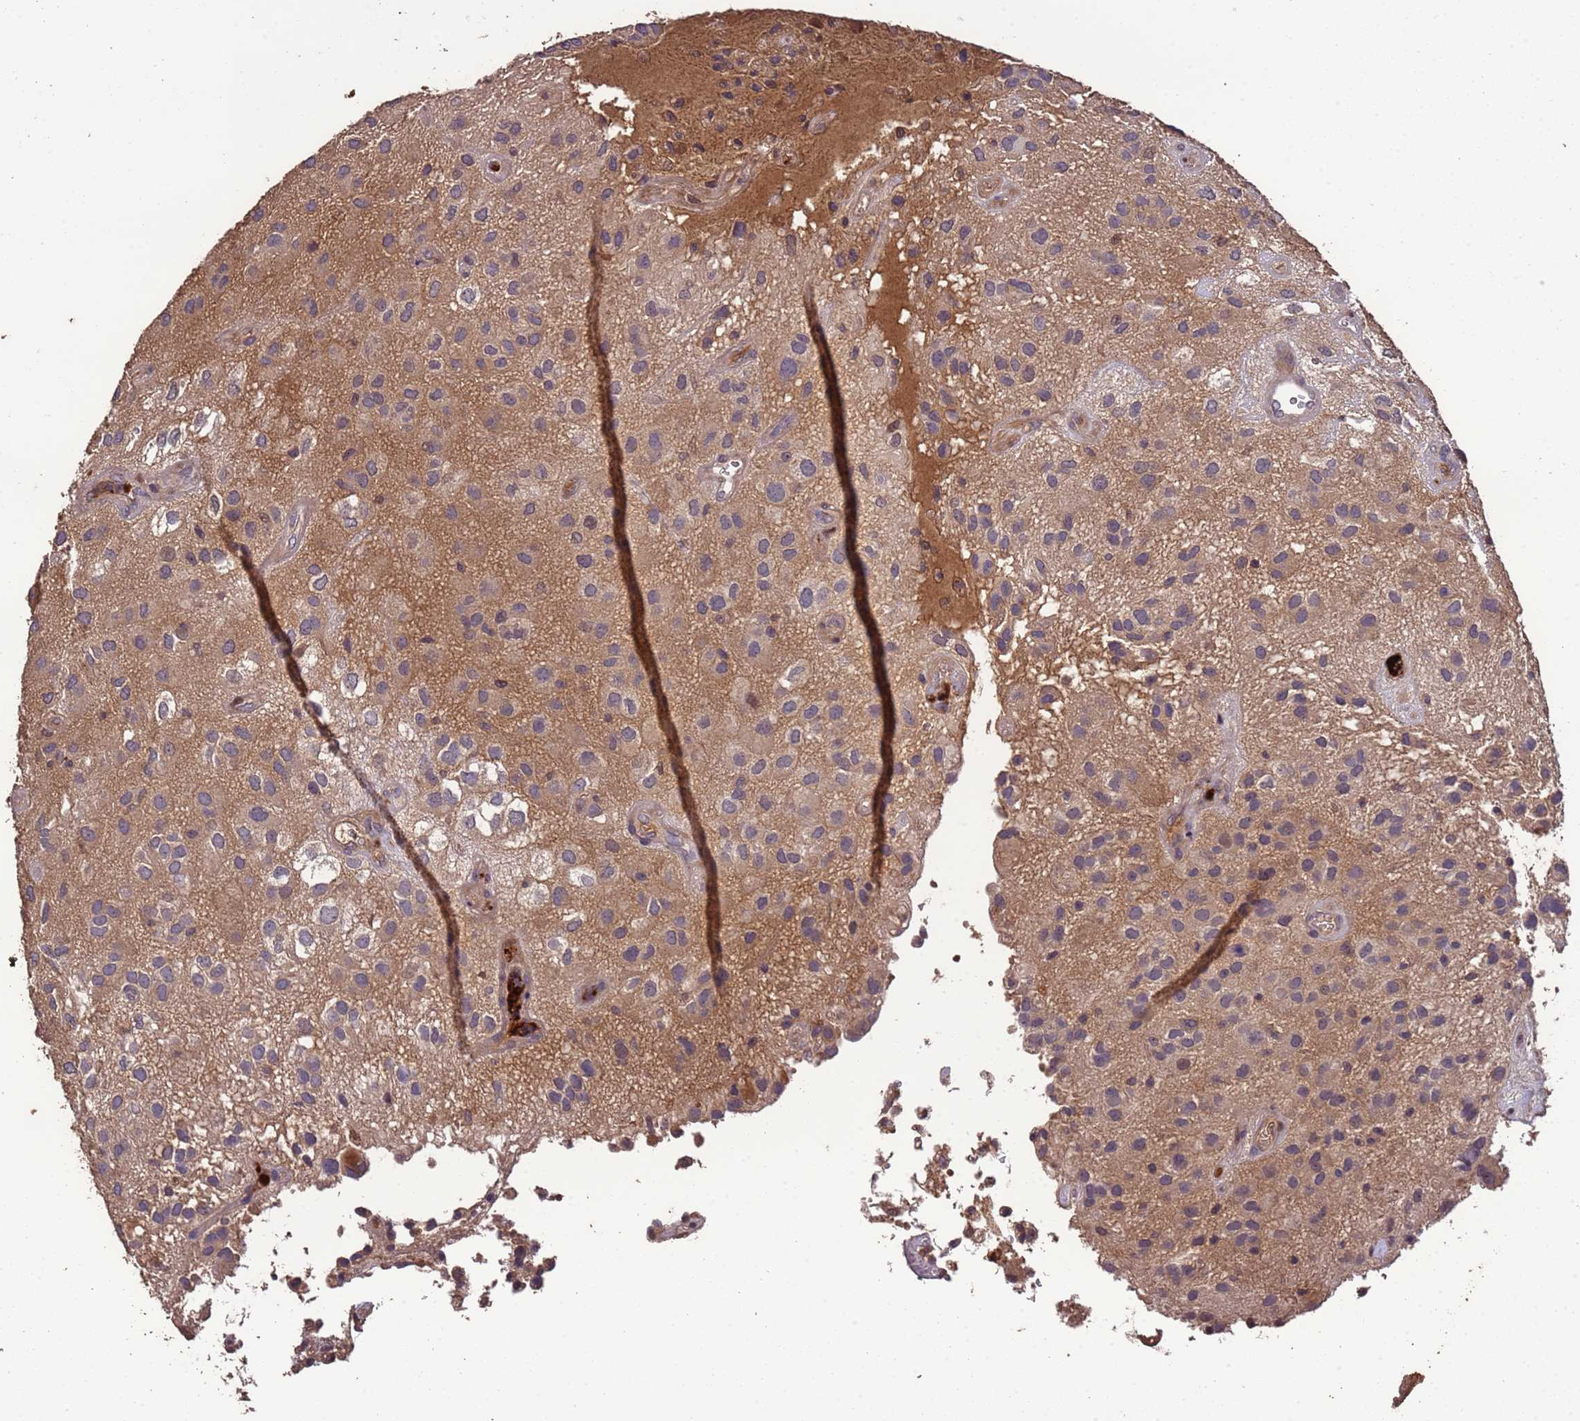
{"staining": {"intensity": "weak", "quantity": "25%-75%", "location": "cytoplasmic/membranous"}, "tissue": "glioma", "cell_type": "Tumor cells", "image_type": "cancer", "snomed": [{"axis": "morphology", "description": "Glioma, malignant, Low grade"}, {"axis": "topography", "description": "Brain"}], "caption": "Malignant low-grade glioma tissue exhibits weak cytoplasmic/membranous expression in approximately 25%-75% of tumor cells", "gene": "CCDC184", "patient": {"sex": "male", "age": 66}}